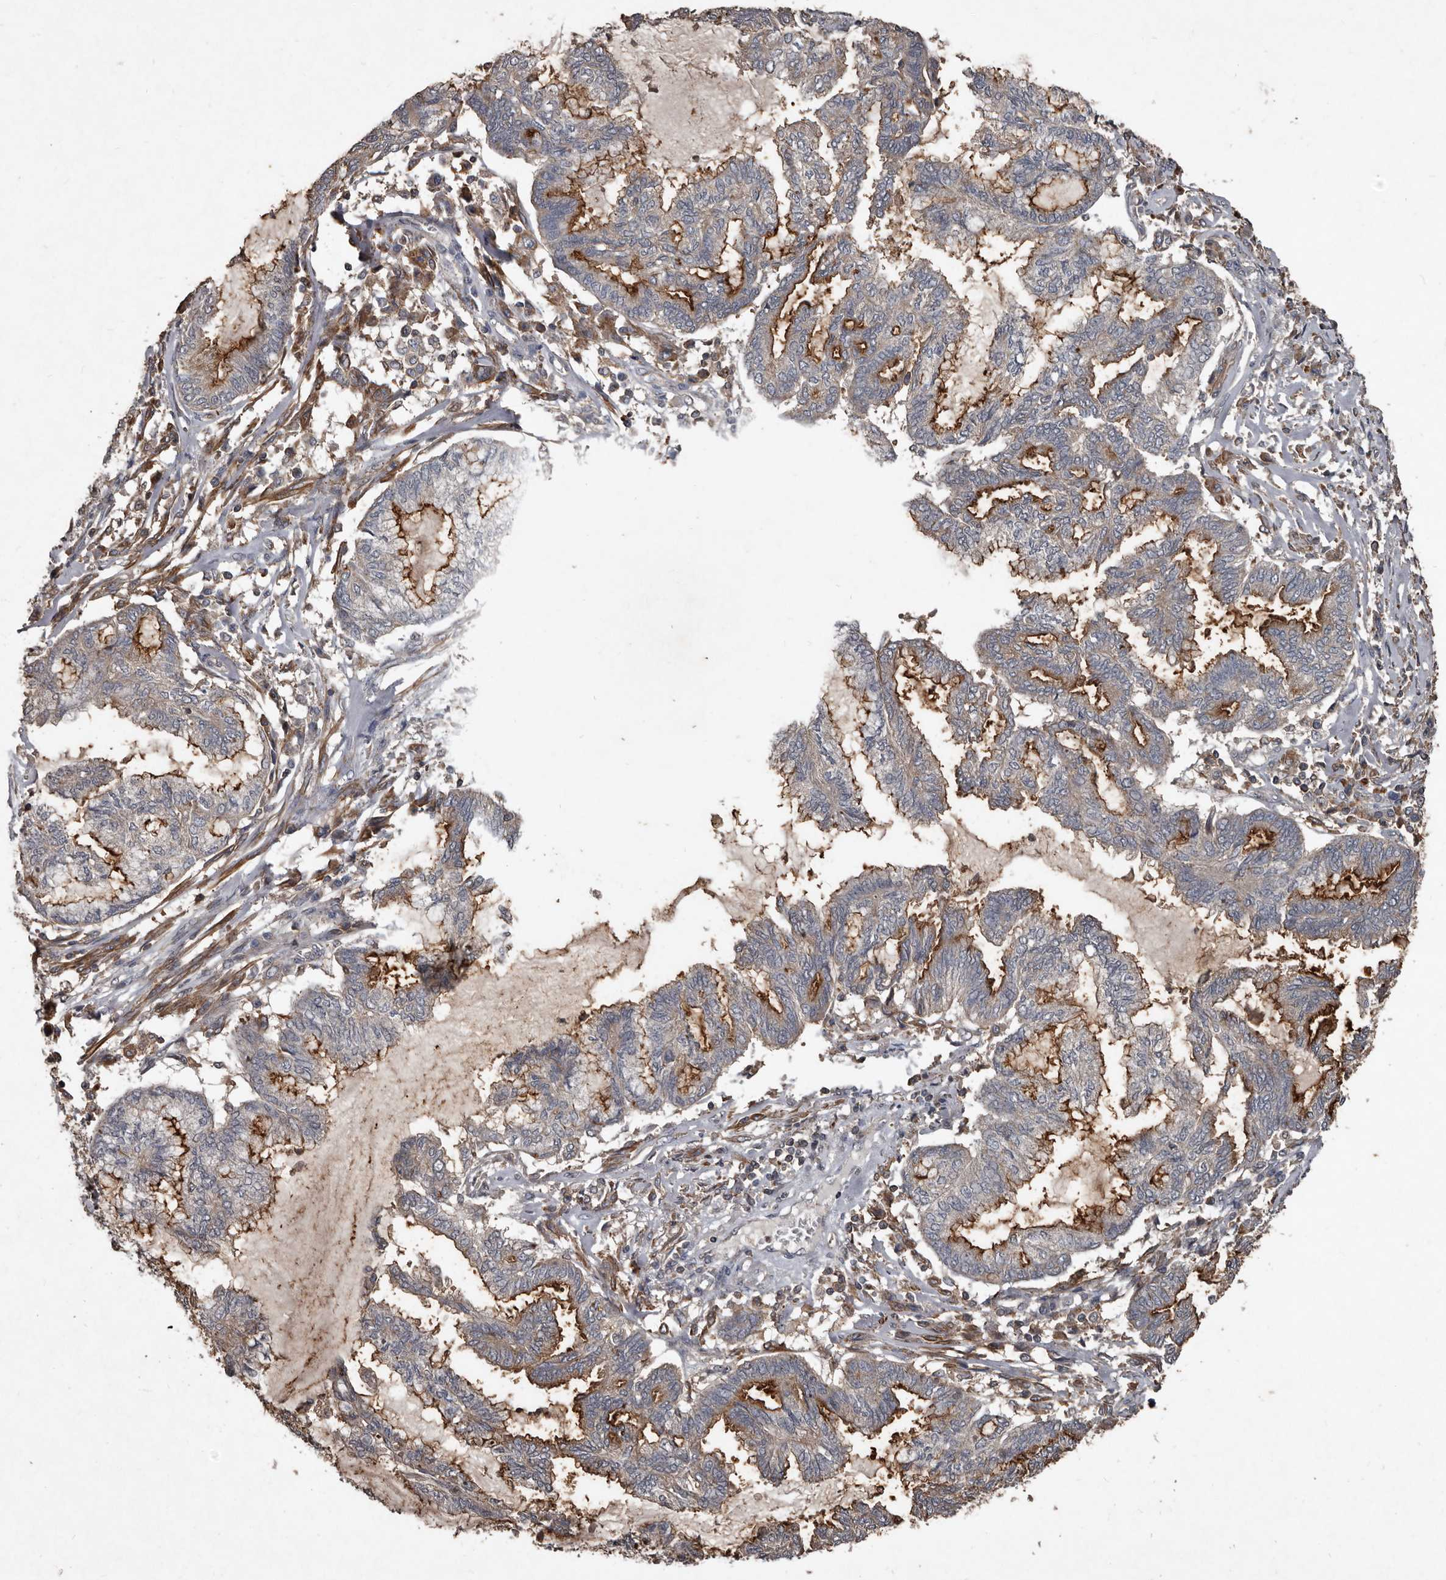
{"staining": {"intensity": "strong", "quantity": "<25%", "location": "cytoplasmic/membranous"}, "tissue": "endometrial cancer", "cell_type": "Tumor cells", "image_type": "cancer", "snomed": [{"axis": "morphology", "description": "Adenocarcinoma, NOS"}, {"axis": "topography", "description": "Endometrium"}], "caption": "Immunohistochemistry histopathology image of neoplastic tissue: human endometrial adenocarcinoma stained using immunohistochemistry shows medium levels of strong protein expression localized specifically in the cytoplasmic/membranous of tumor cells, appearing as a cytoplasmic/membranous brown color.", "gene": "GREB1", "patient": {"sex": "female", "age": 86}}